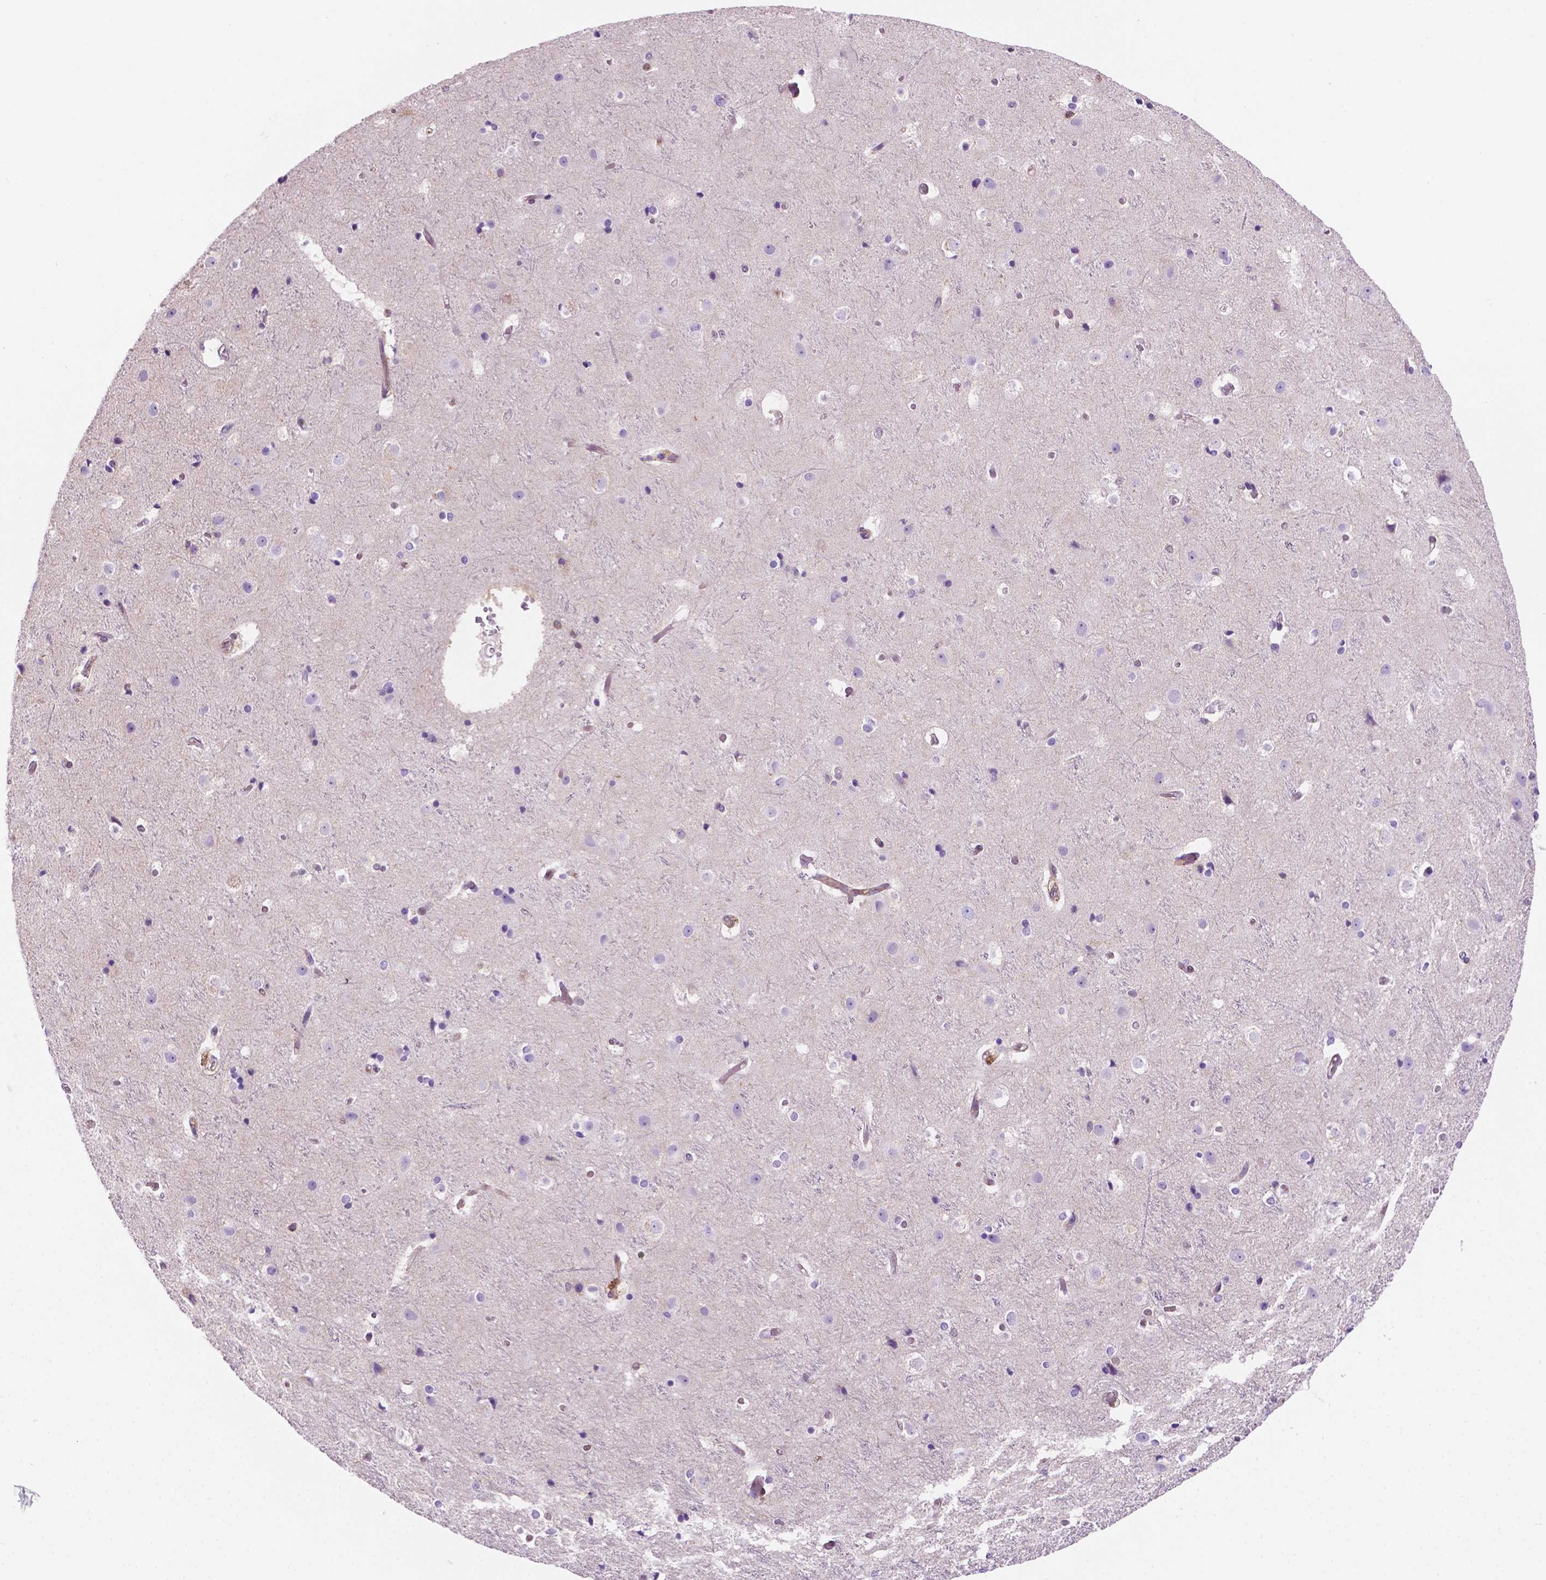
{"staining": {"intensity": "moderate", "quantity": "<25%", "location": "cytoplasmic/membranous"}, "tissue": "cerebral cortex", "cell_type": "Endothelial cells", "image_type": "normal", "snomed": [{"axis": "morphology", "description": "Normal tissue, NOS"}, {"axis": "topography", "description": "Cerebral cortex"}], "caption": "Human cerebral cortex stained for a protein (brown) shows moderate cytoplasmic/membranous positive staining in approximately <25% of endothelial cells.", "gene": "DCN", "patient": {"sex": "female", "age": 52}}